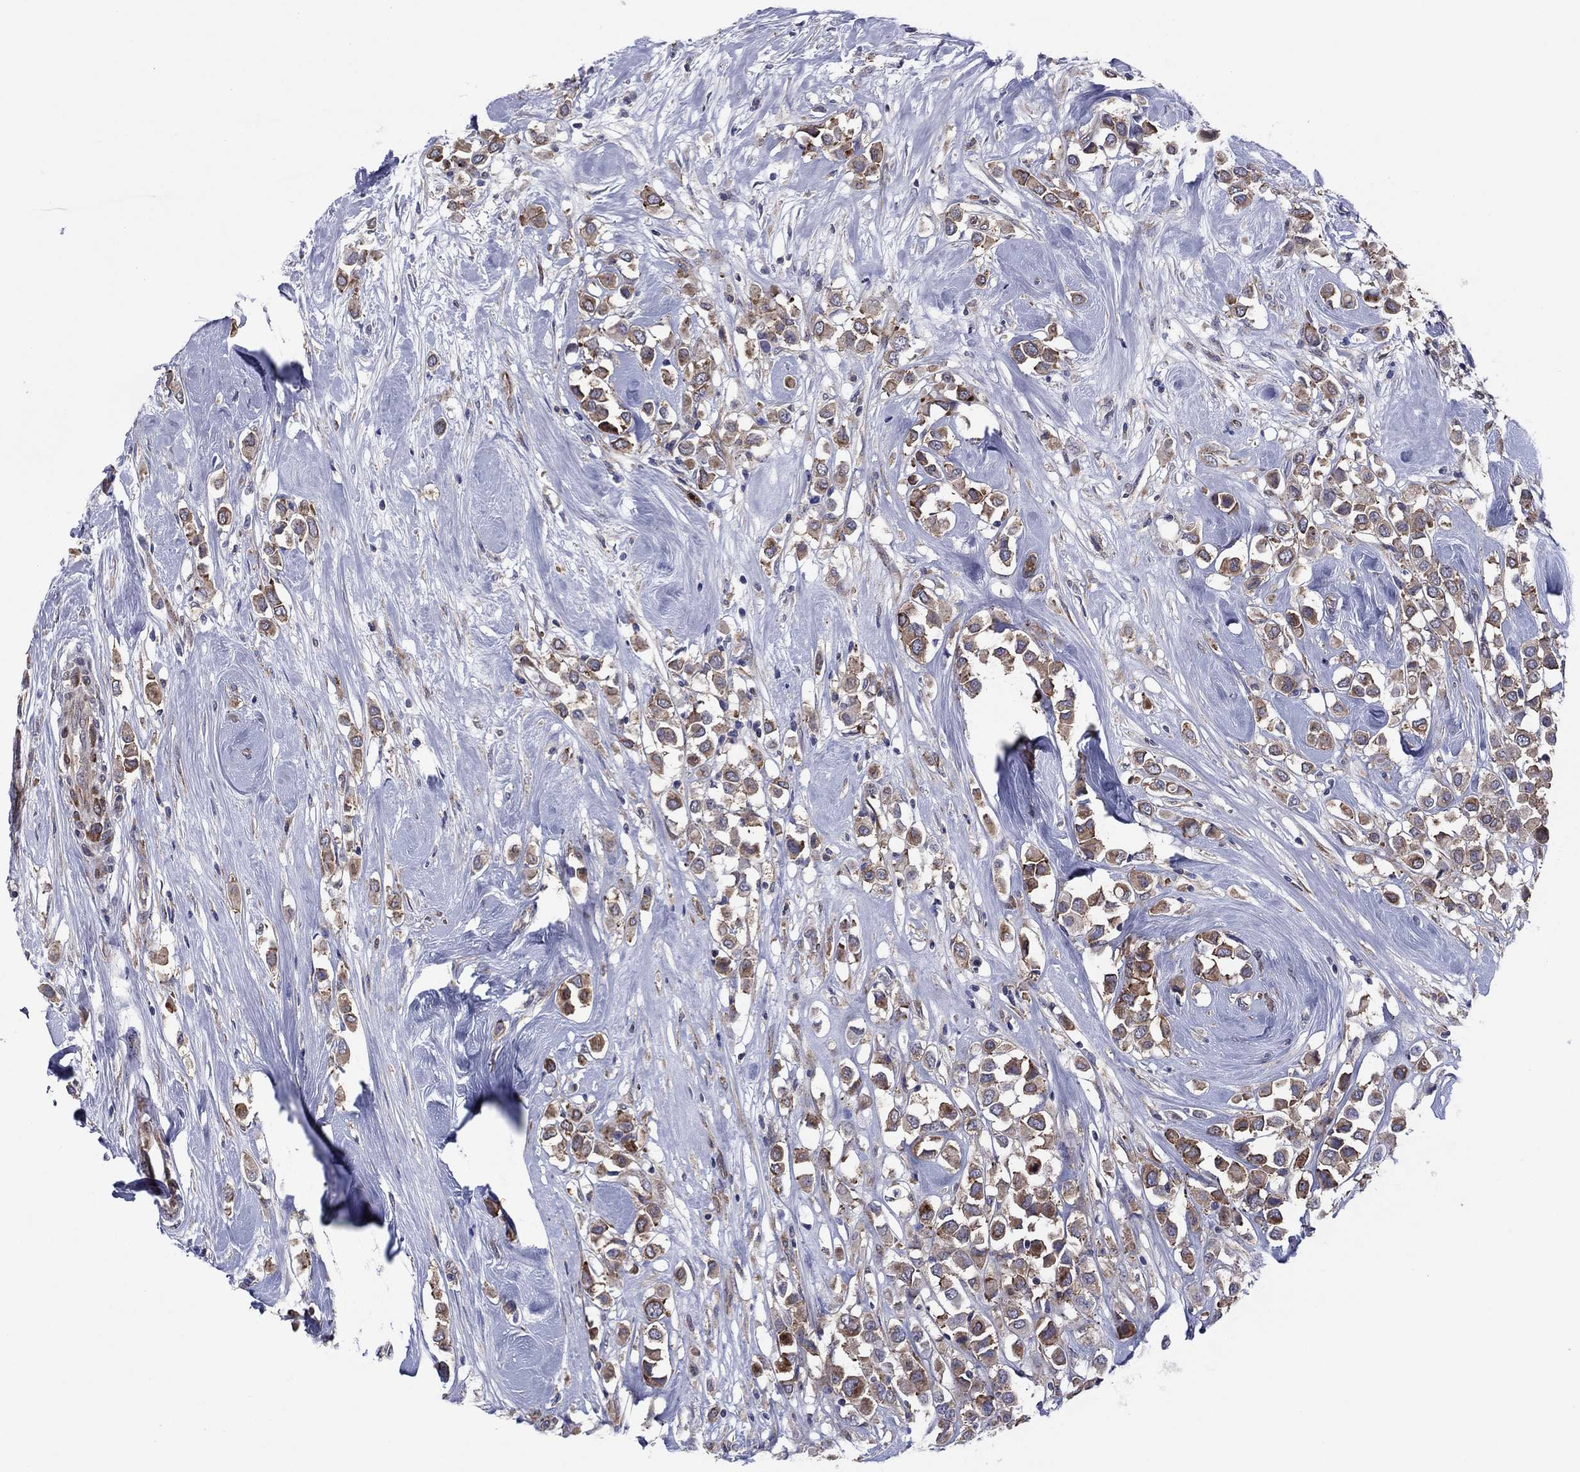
{"staining": {"intensity": "moderate", "quantity": "25%-75%", "location": "cytoplasmic/membranous"}, "tissue": "breast cancer", "cell_type": "Tumor cells", "image_type": "cancer", "snomed": [{"axis": "morphology", "description": "Duct carcinoma"}, {"axis": "topography", "description": "Breast"}], "caption": "A brown stain shows moderate cytoplasmic/membranous positivity of a protein in breast intraductal carcinoma tumor cells.", "gene": "GPR155", "patient": {"sex": "female", "age": 61}}